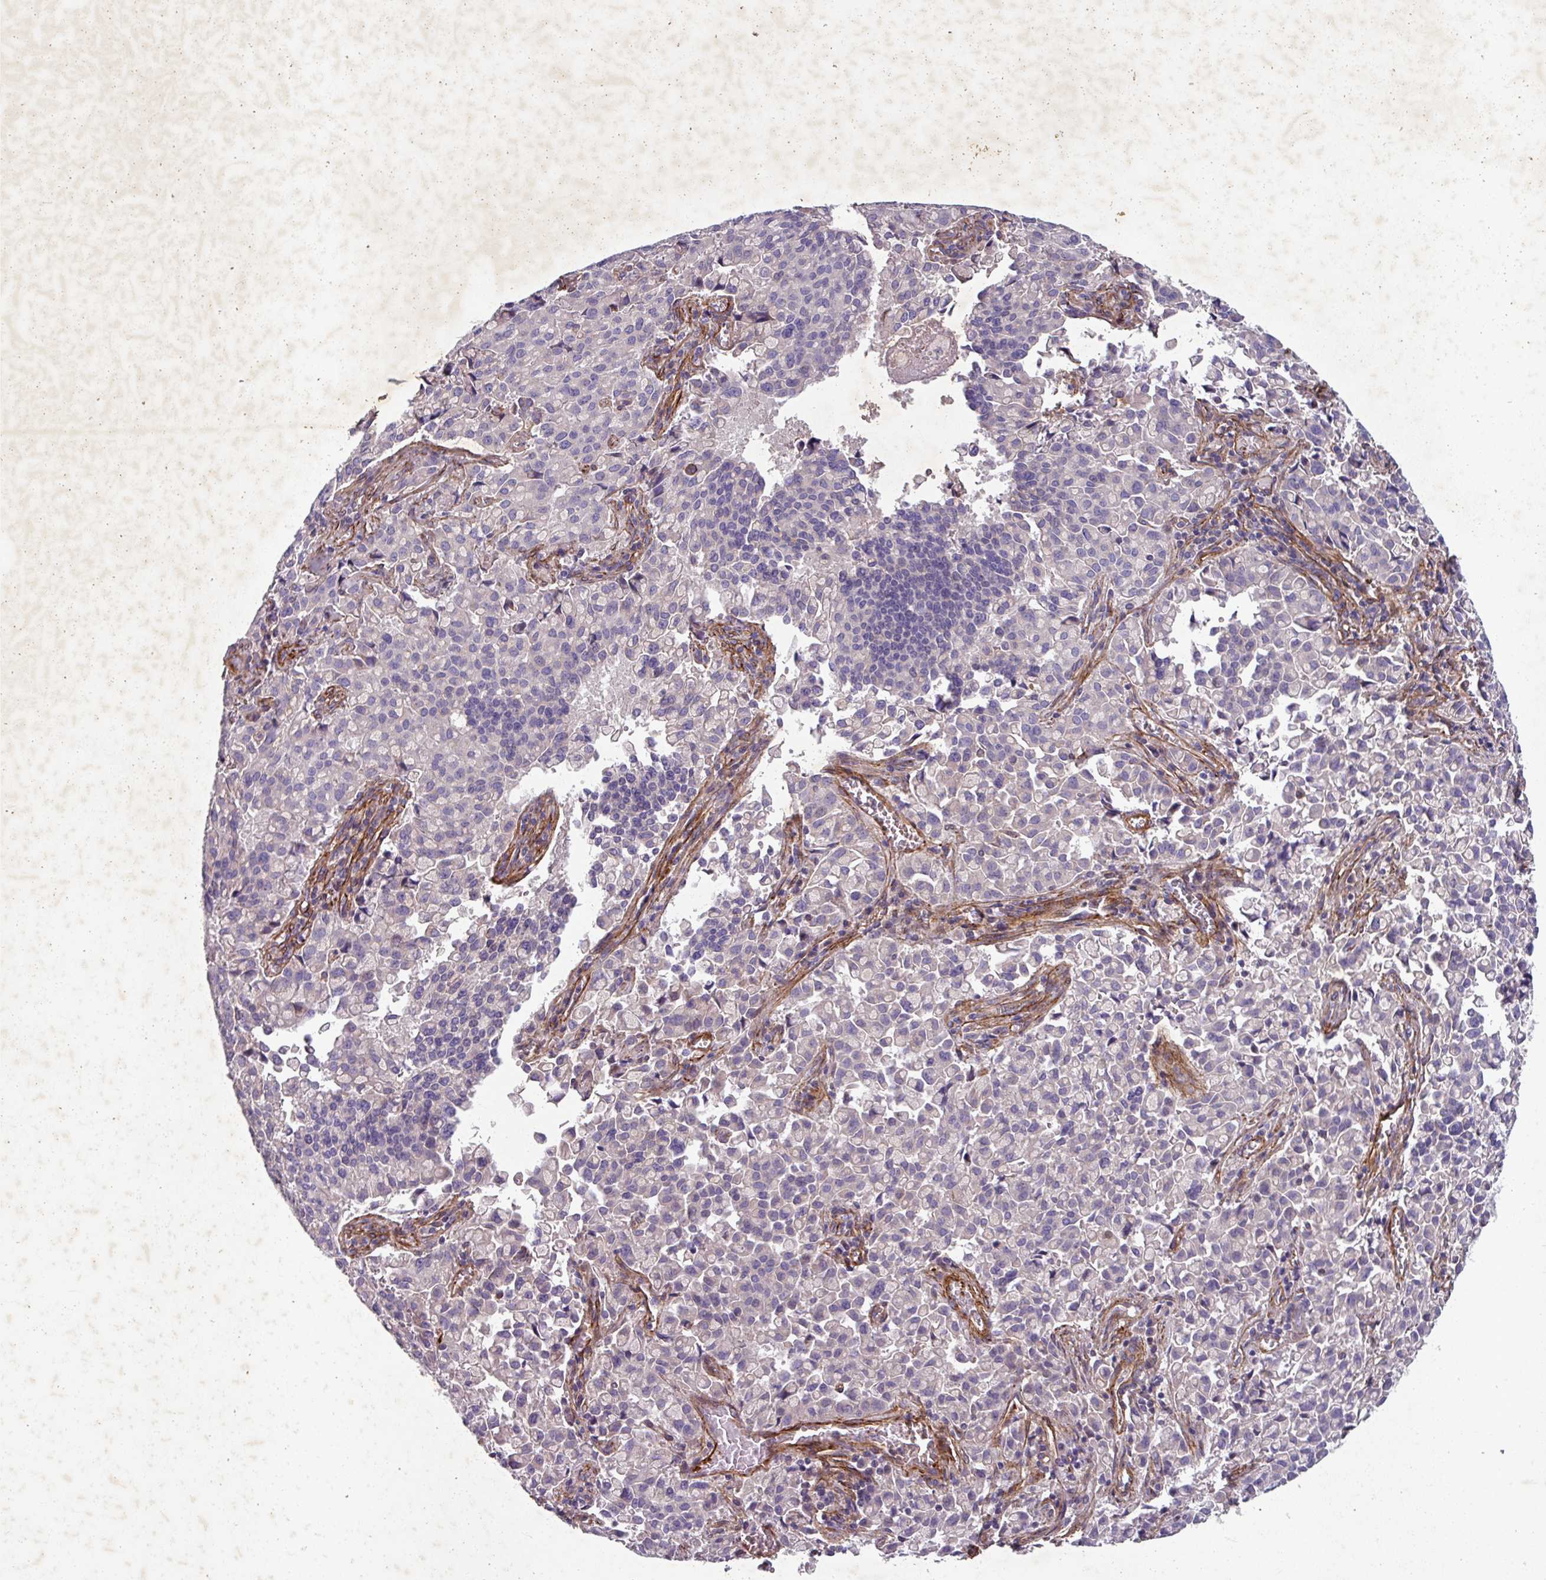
{"staining": {"intensity": "negative", "quantity": "none", "location": "none"}, "tissue": "pancreatic cancer", "cell_type": "Tumor cells", "image_type": "cancer", "snomed": [{"axis": "morphology", "description": "Adenocarcinoma, NOS"}, {"axis": "topography", "description": "Pancreas"}], "caption": "This is an IHC photomicrograph of human pancreatic cancer. There is no expression in tumor cells.", "gene": "ATP2C2", "patient": {"sex": "male", "age": 65}}